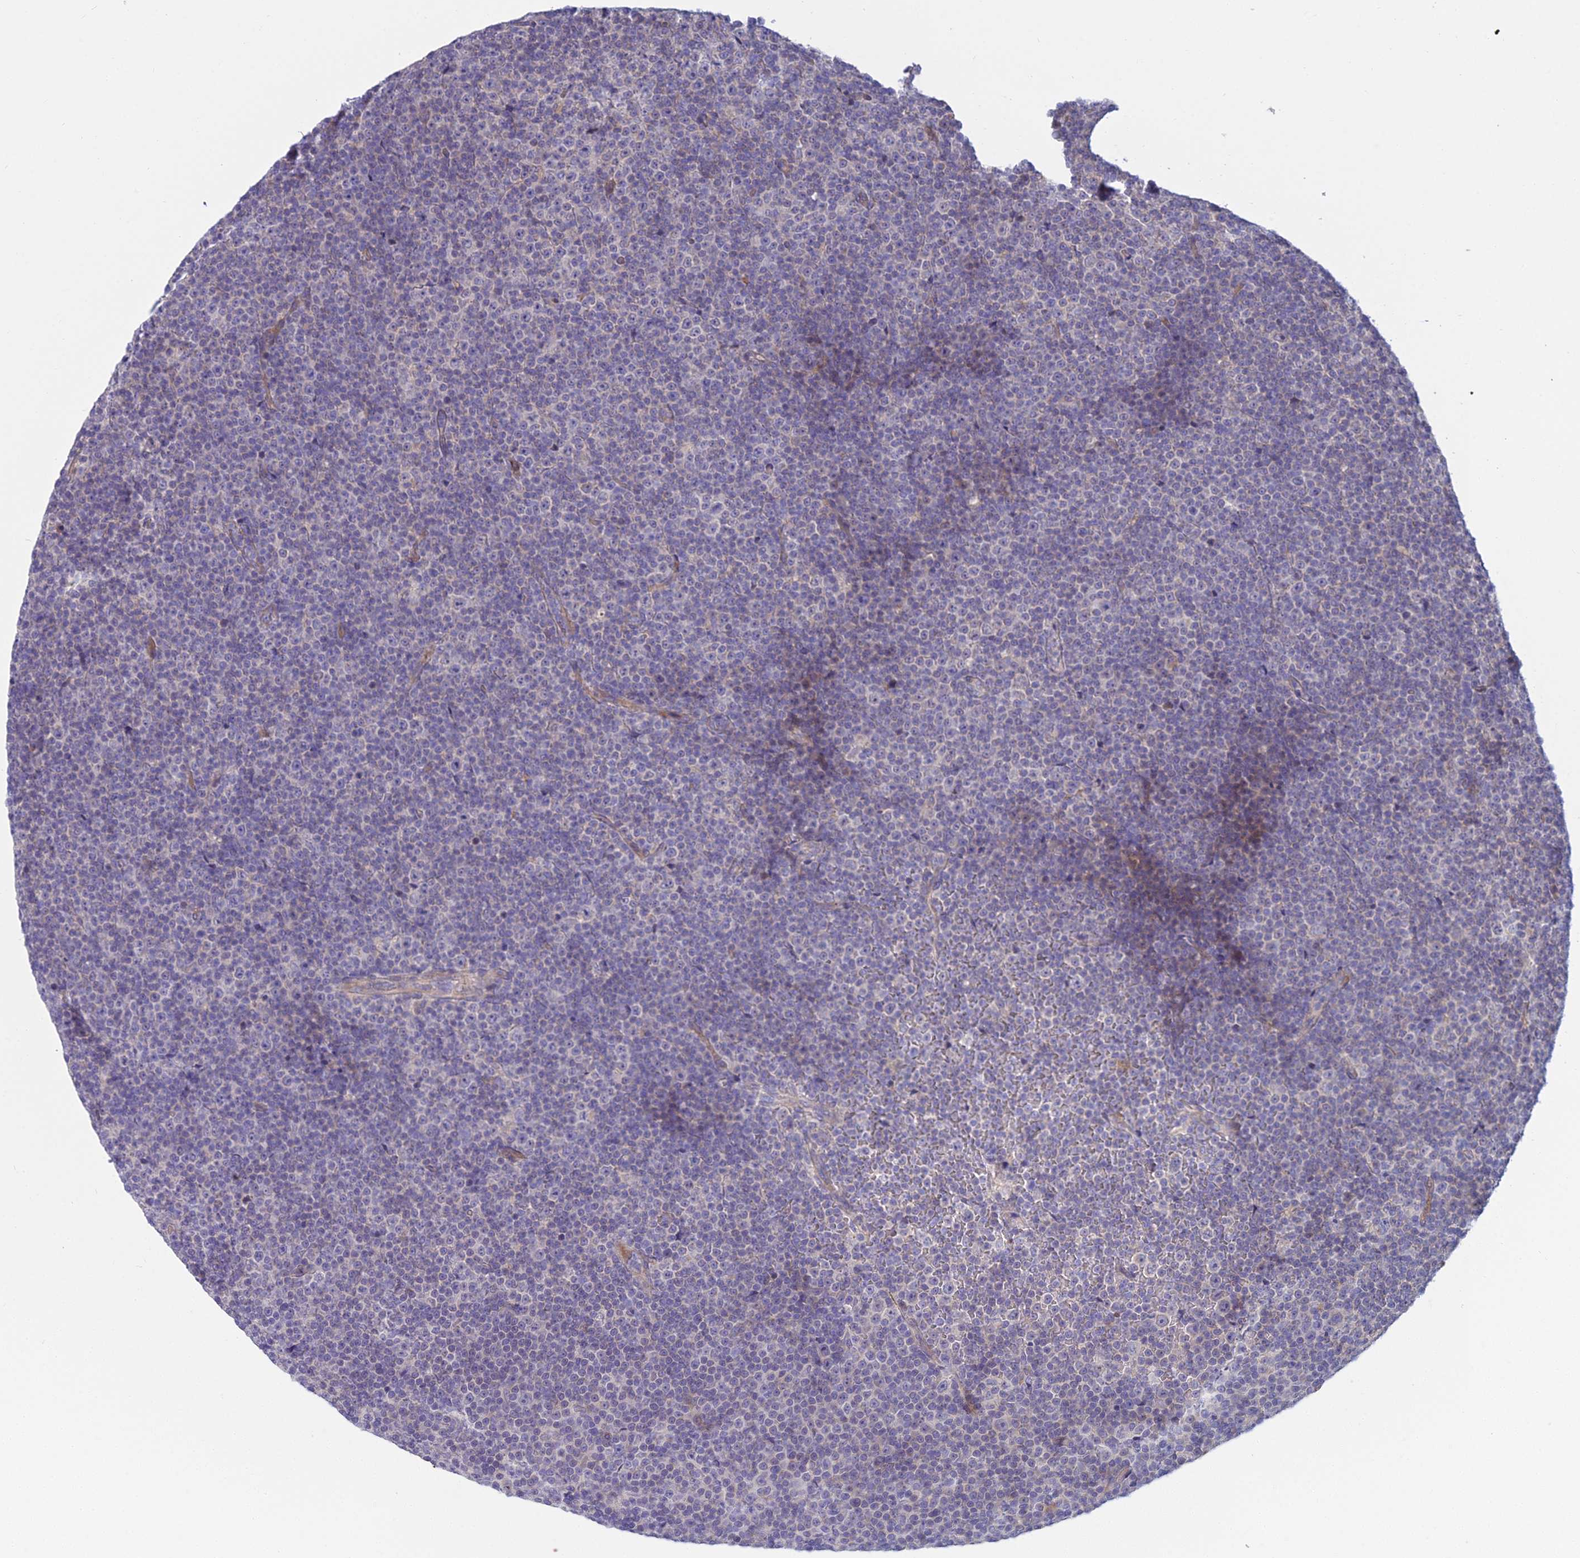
{"staining": {"intensity": "negative", "quantity": "none", "location": "none"}, "tissue": "lymphoma", "cell_type": "Tumor cells", "image_type": "cancer", "snomed": [{"axis": "morphology", "description": "Malignant lymphoma, non-Hodgkin's type, Low grade"}, {"axis": "topography", "description": "Lymph node"}], "caption": "Immunohistochemistry (IHC) of human lymphoma demonstrates no expression in tumor cells.", "gene": "DUS2", "patient": {"sex": "female", "age": 67}}